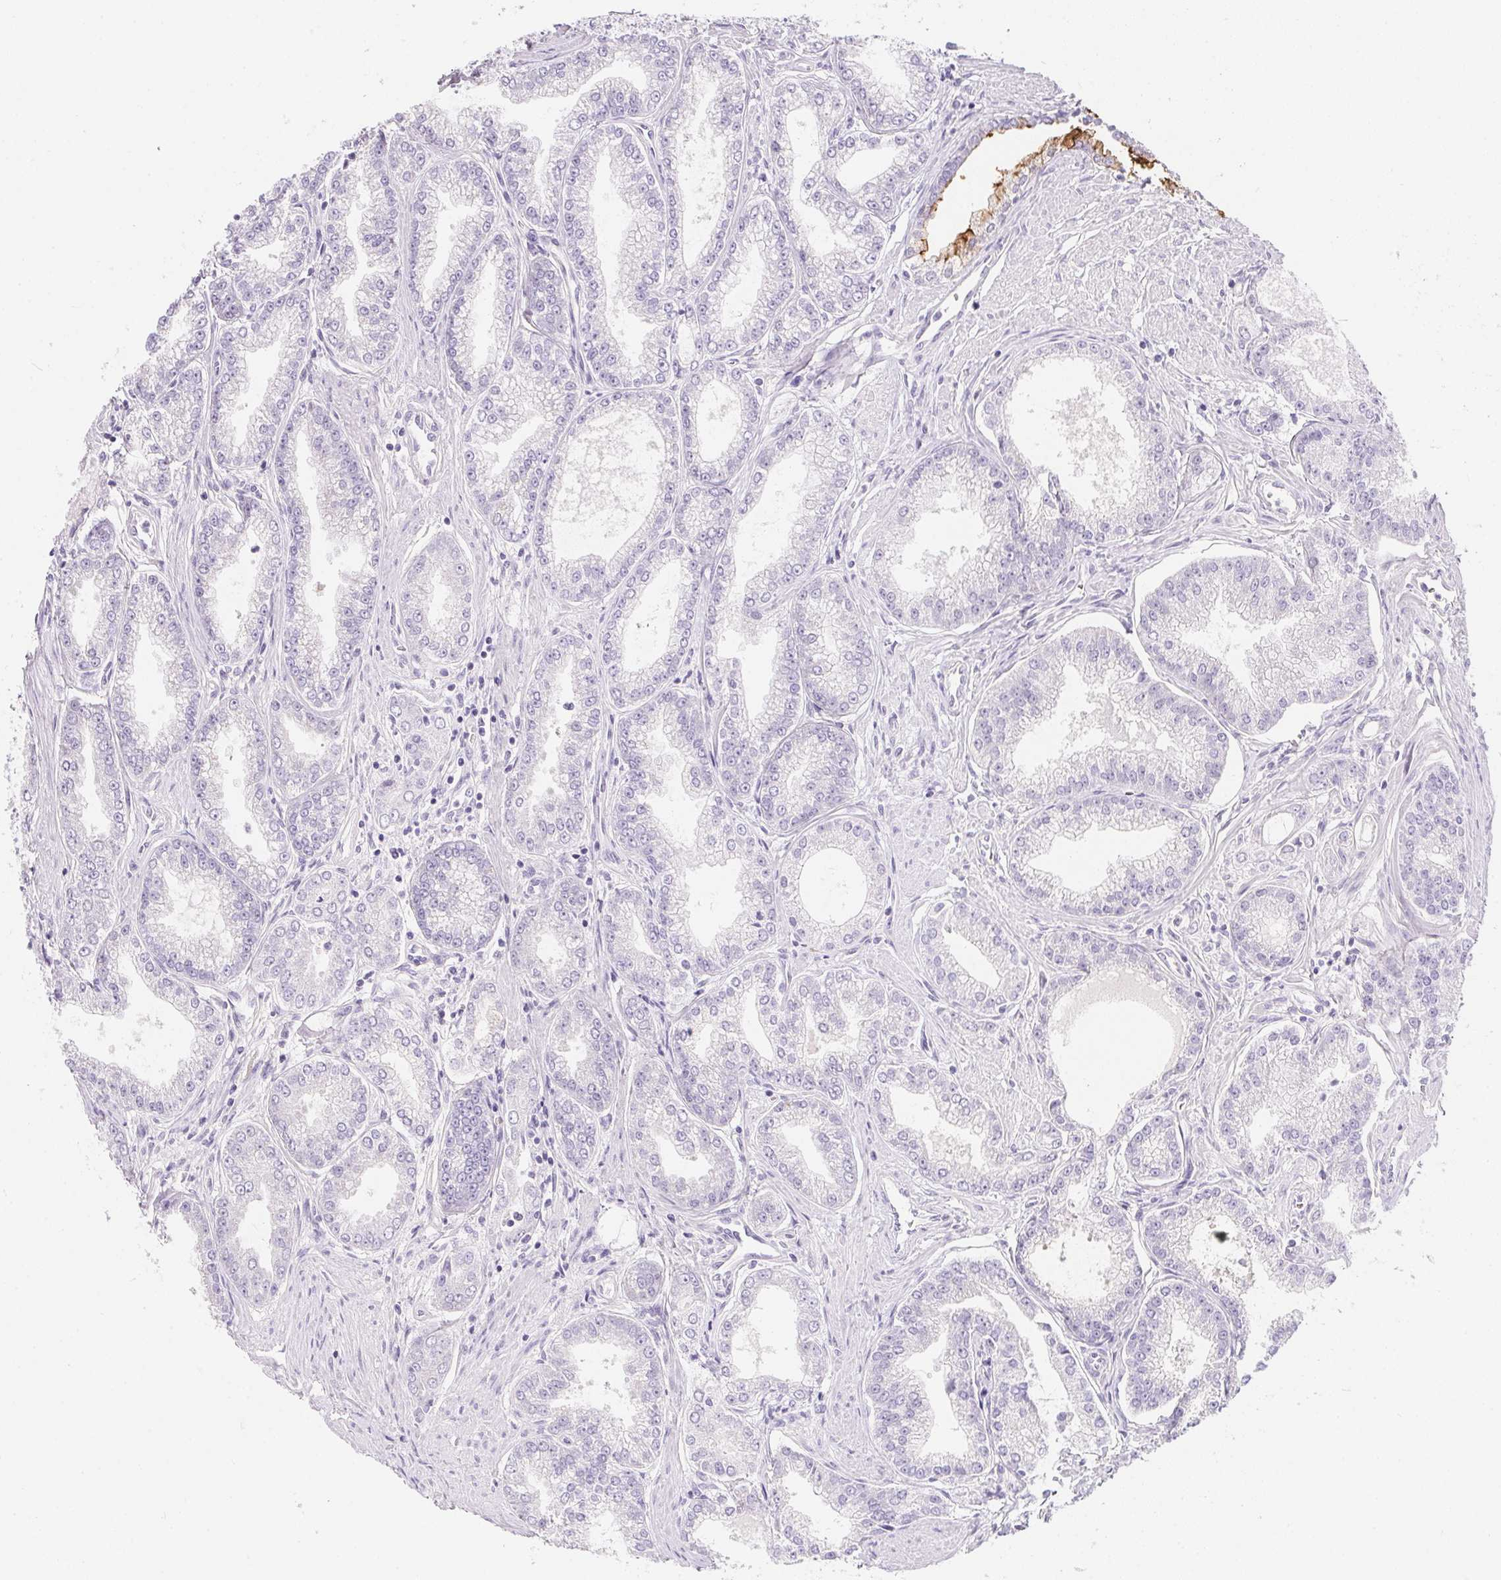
{"staining": {"intensity": "negative", "quantity": "none", "location": "none"}, "tissue": "prostate cancer", "cell_type": "Tumor cells", "image_type": "cancer", "snomed": [{"axis": "morphology", "description": "Adenocarcinoma, NOS"}, {"axis": "topography", "description": "Prostate"}], "caption": "Prostate adenocarcinoma stained for a protein using immunohistochemistry (IHC) reveals no expression tumor cells.", "gene": "AQP5", "patient": {"sex": "male", "age": 71}}